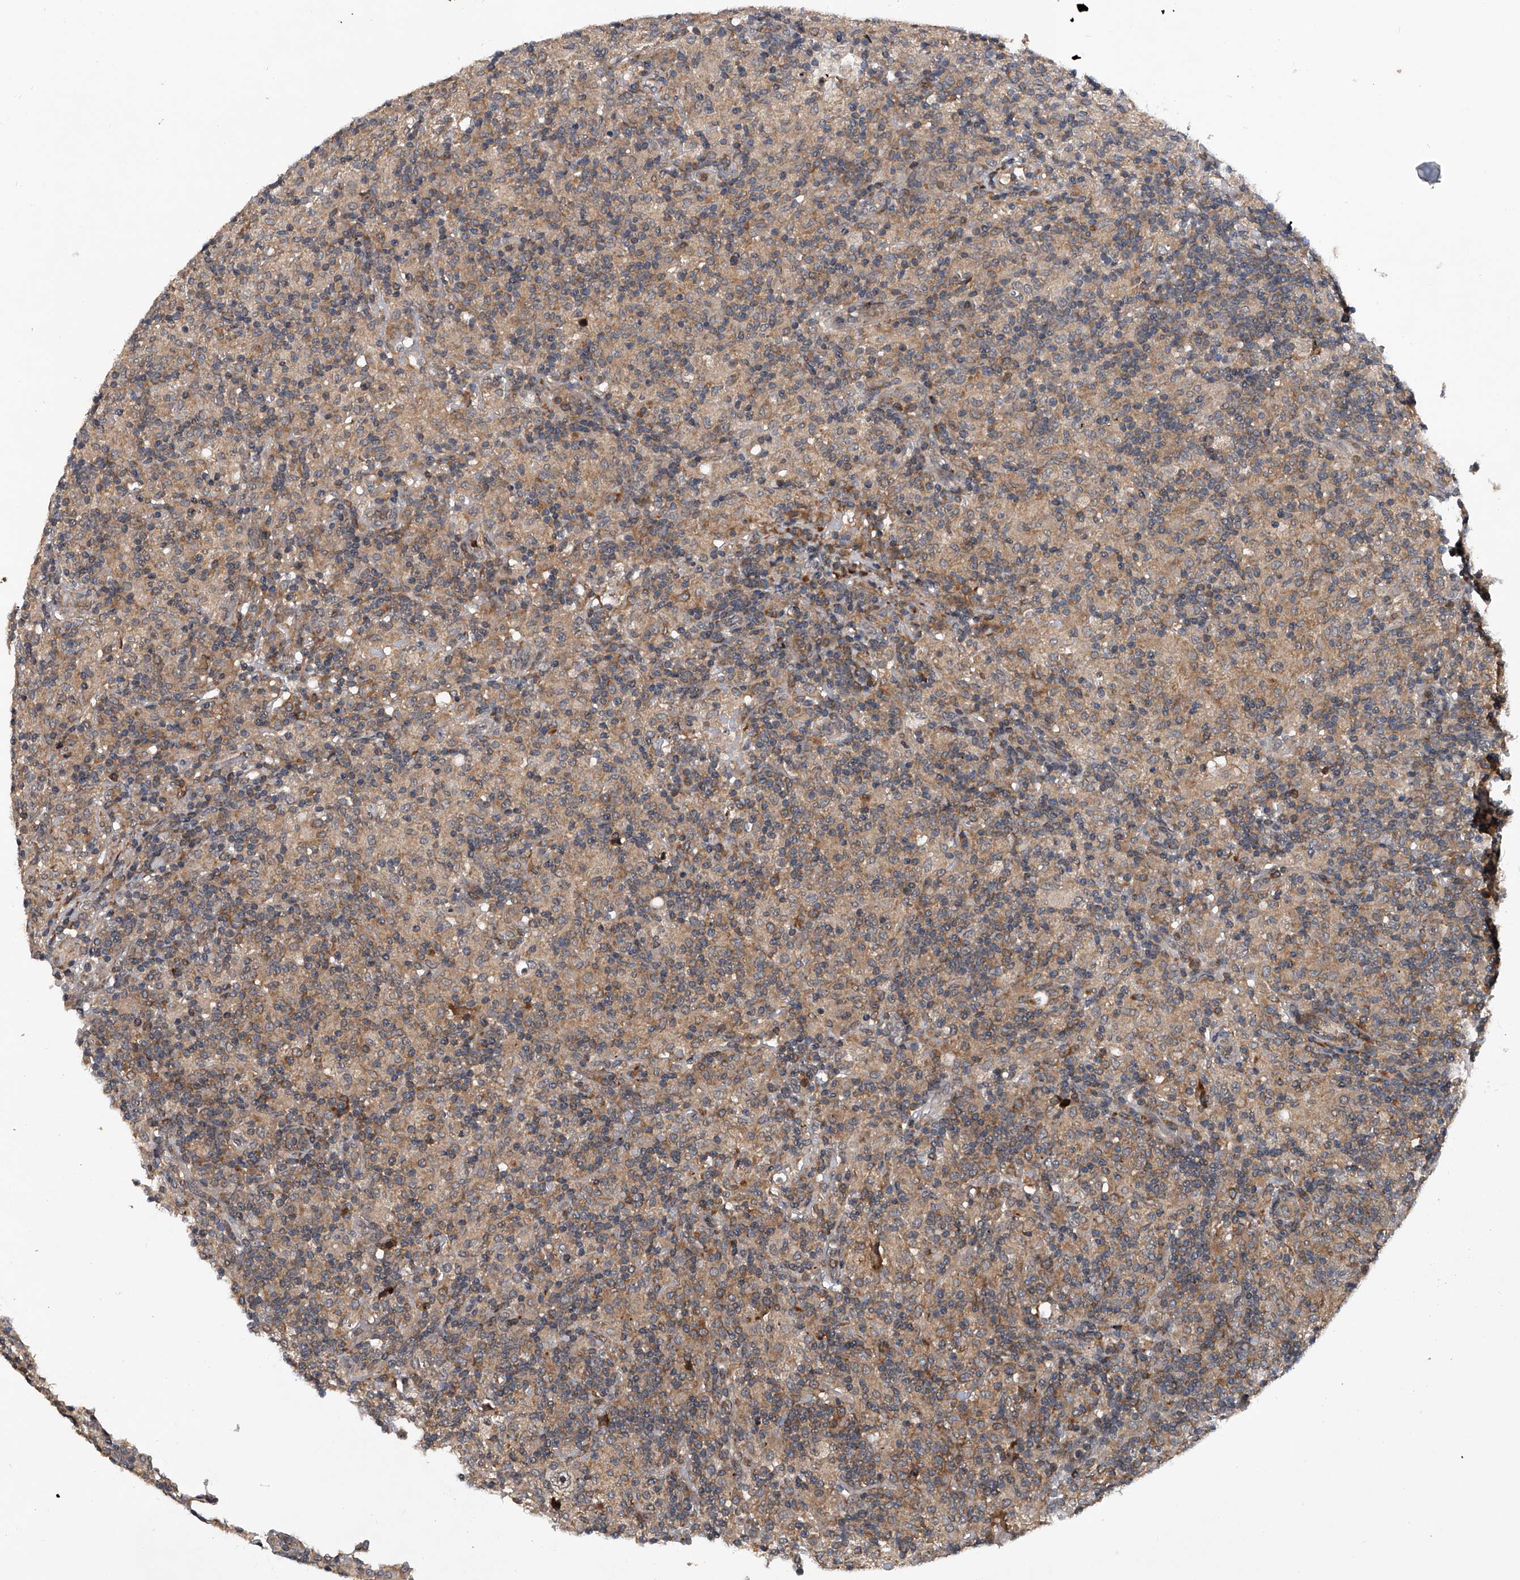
{"staining": {"intensity": "negative", "quantity": "none", "location": "none"}, "tissue": "lymphoma", "cell_type": "Tumor cells", "image_type": "cancer", "snomed": [{"axis": "morphology", "description": "Hodgkin's disease, NOS"}, {"axis": "topography", "description": "Lymph node"}], "caption": "The micrograph reveals no significant staining in tumor cells of Hodgkin's disease.", "gene": "ZNF30", "patient": {"sex": "male", "age": 70}}